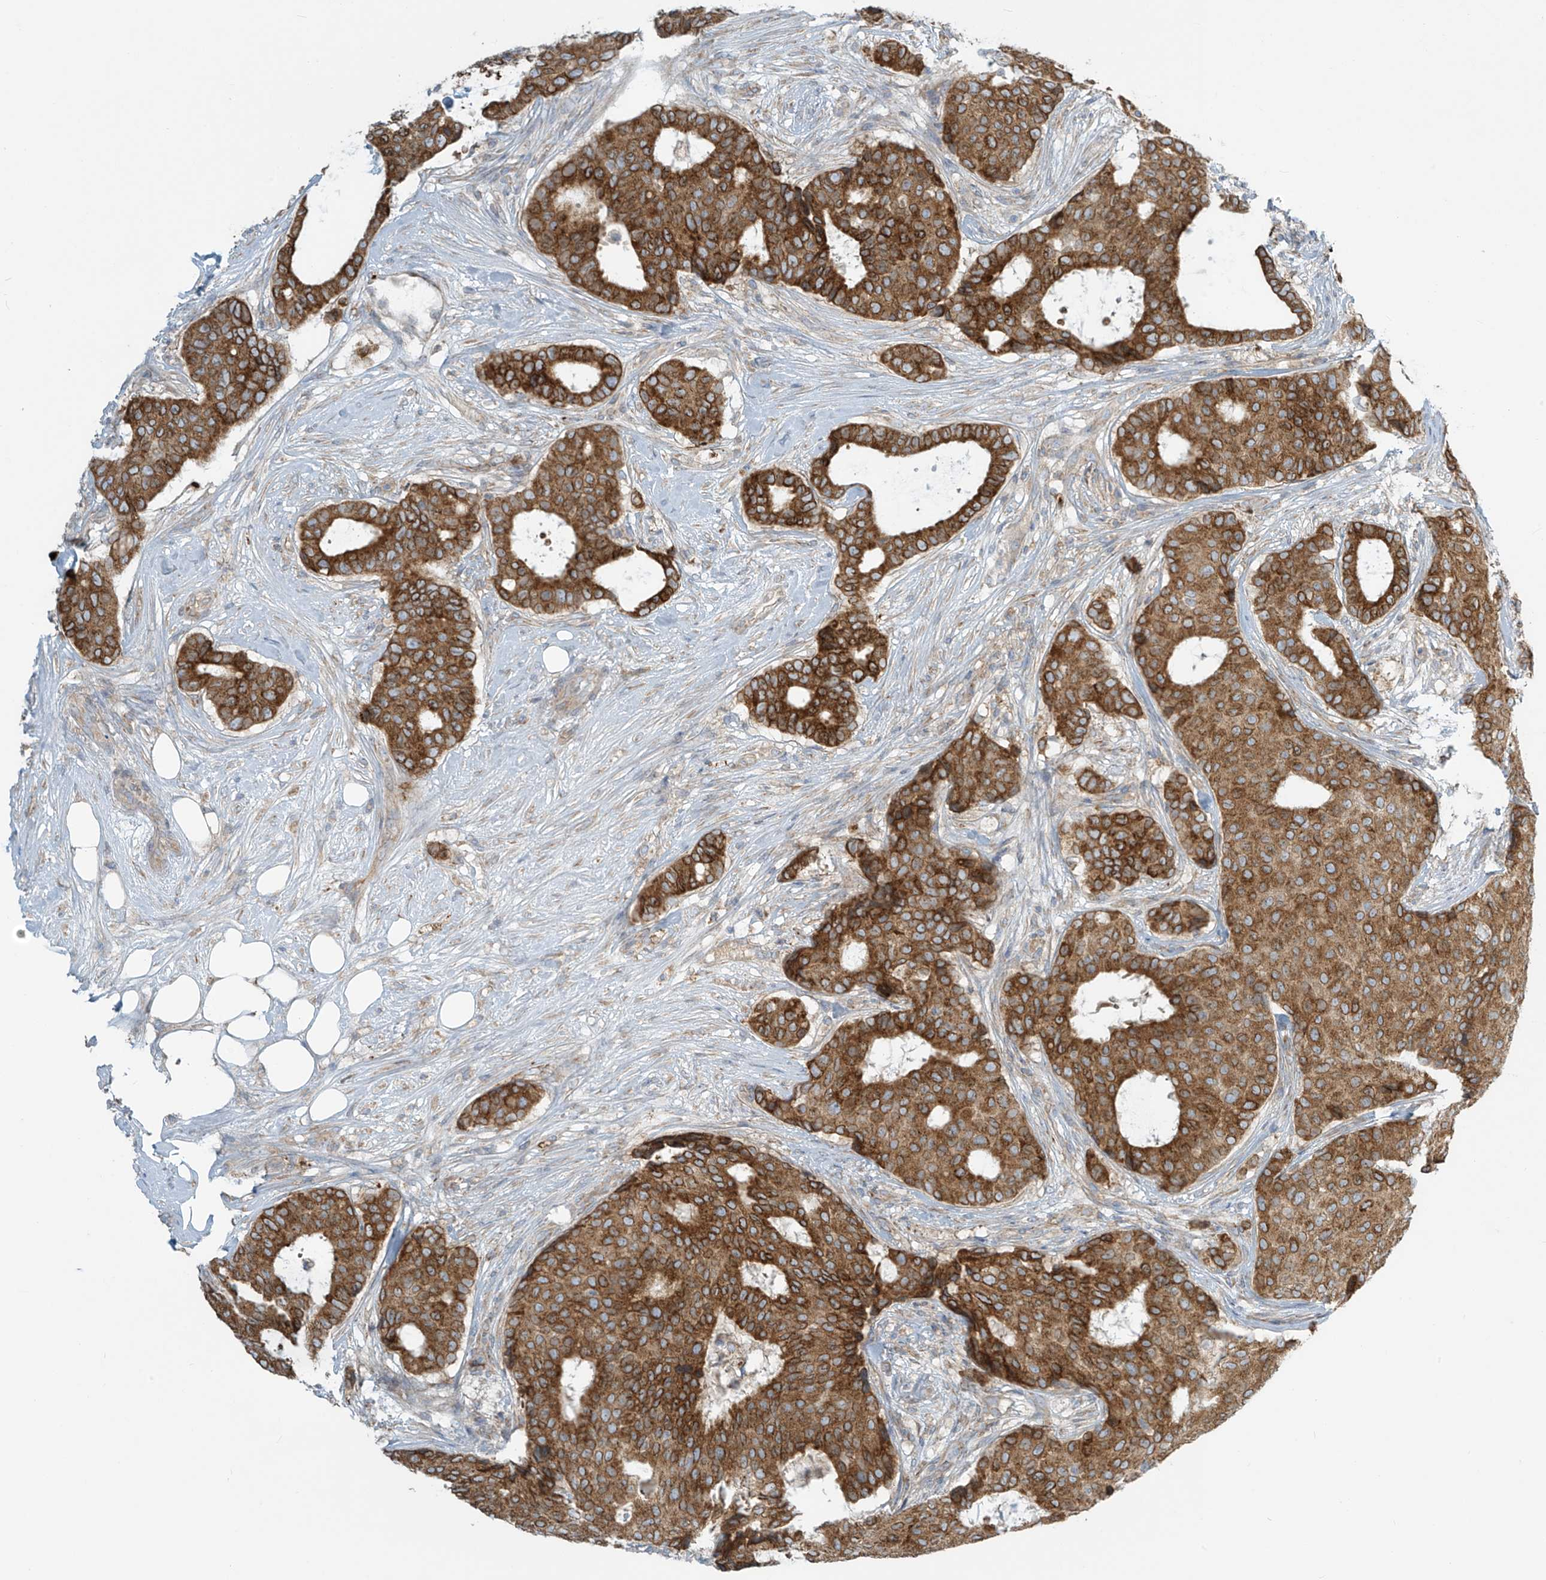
{"staining": {"intensity": "moderate", "quantity": ">75%", "location": "cytoplasmic/membranous"}, "tissue": "breast cancer", "cell_type": "Tumor cells", "image_type": "cancer", "snomed": [{"axis": "morphology", "description": "Duct carcinoma"}, {"axis": "topography", "description": "Breast"}], "caption": "Immunohistochemical staining of human breast cancer shows medium levels of moderate cytoplasmic/membranous positivity in approximately >75% of tumor cells.", "gene": "LZTS3", "patient": {"sex": "female", "age": 75}}